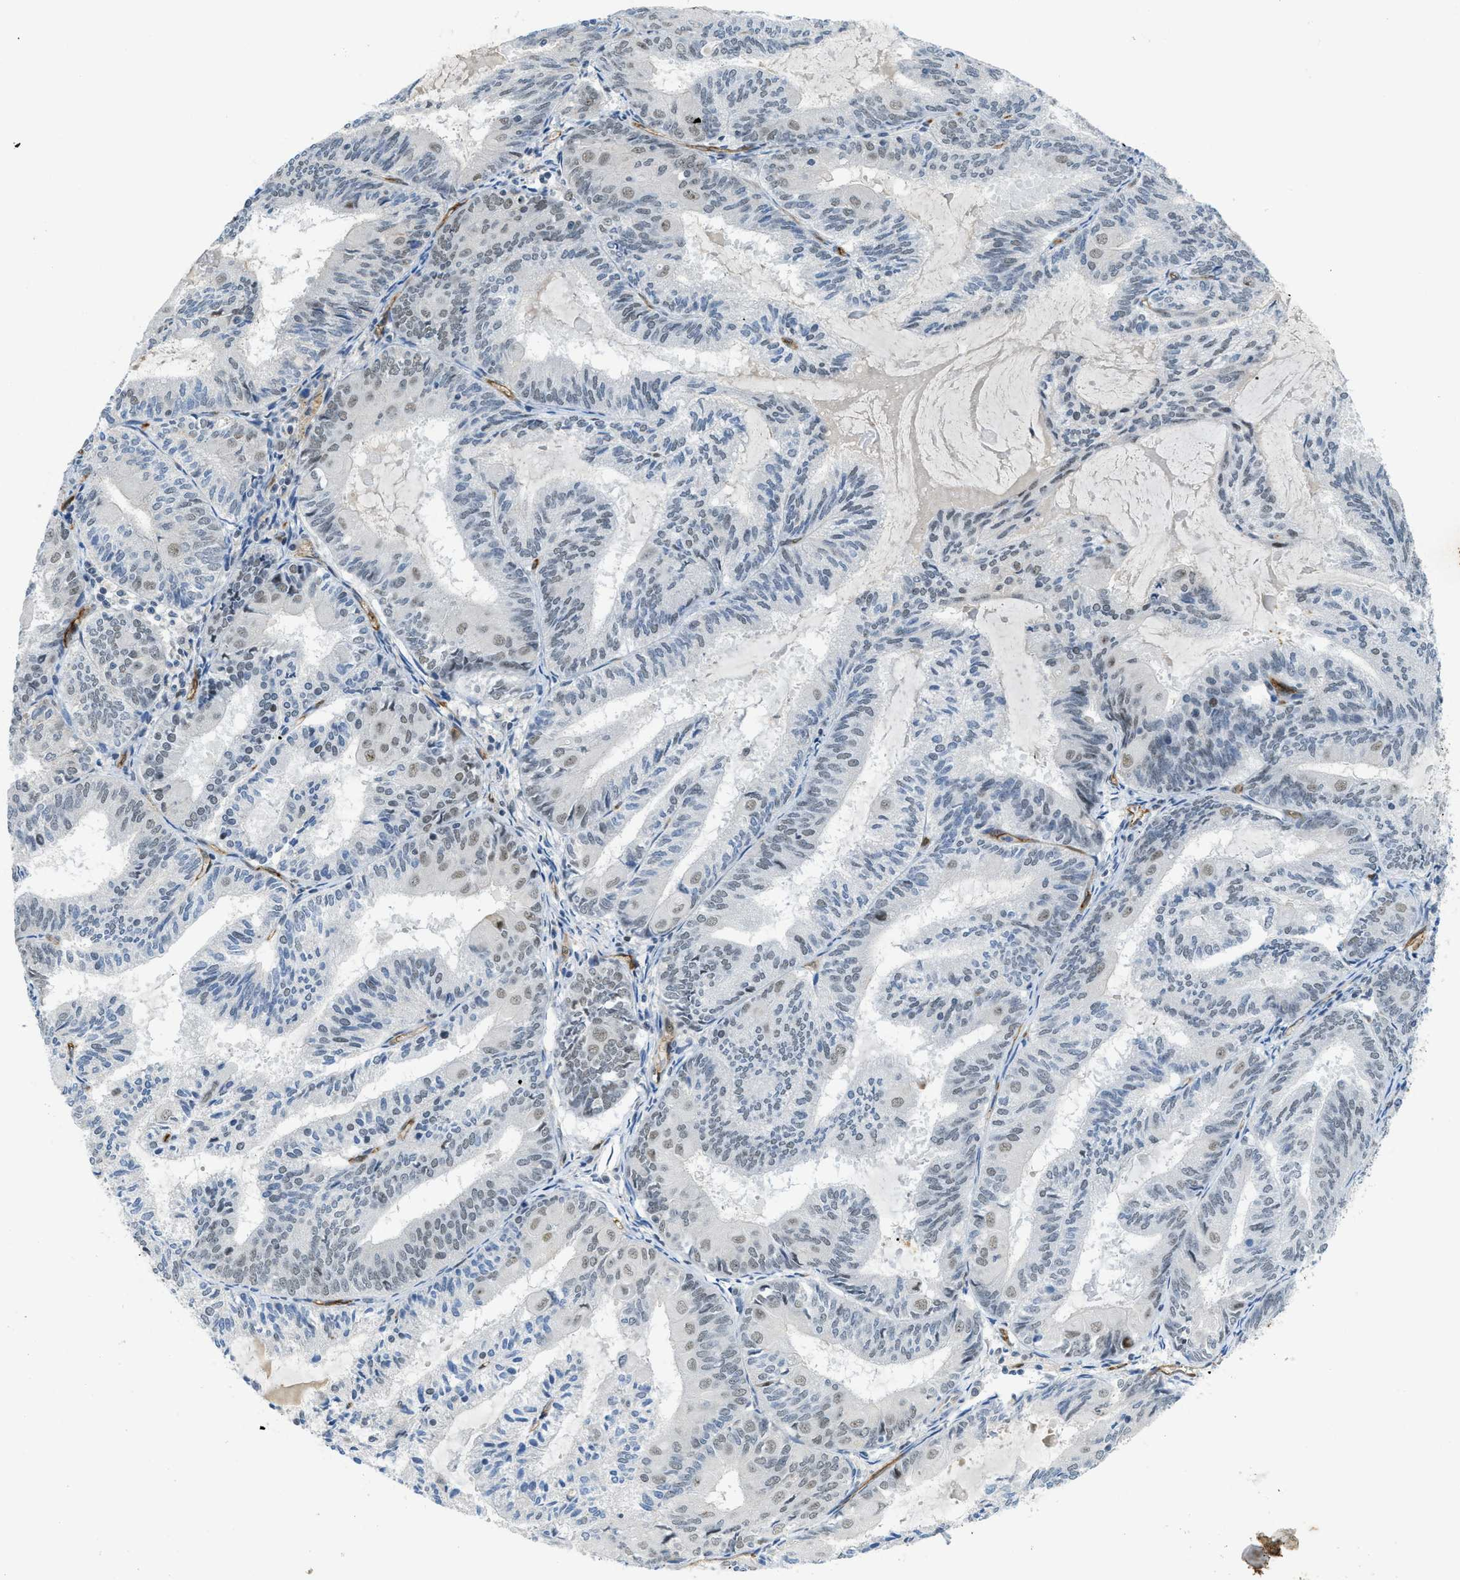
{"staining": {"intensity": "weak", "quantity": "<25%", "location": "nuclear"}, "tissue": "endometrial cancer", "cell_type": "Tumor cells", "image_type": "cancer", "snomed": [{"axis": "morphology", "description": "Adenocarcinoma, NOS"}, {"axis": "topography", "description": "Endometrium"}], "caption": "Immunohistochemical staining of human endometrial adenocarcinoma shows no significant positivity in tumor cells.", "gene": "SLCO2A1", "patient": {"sex": "female", "age": 81}}